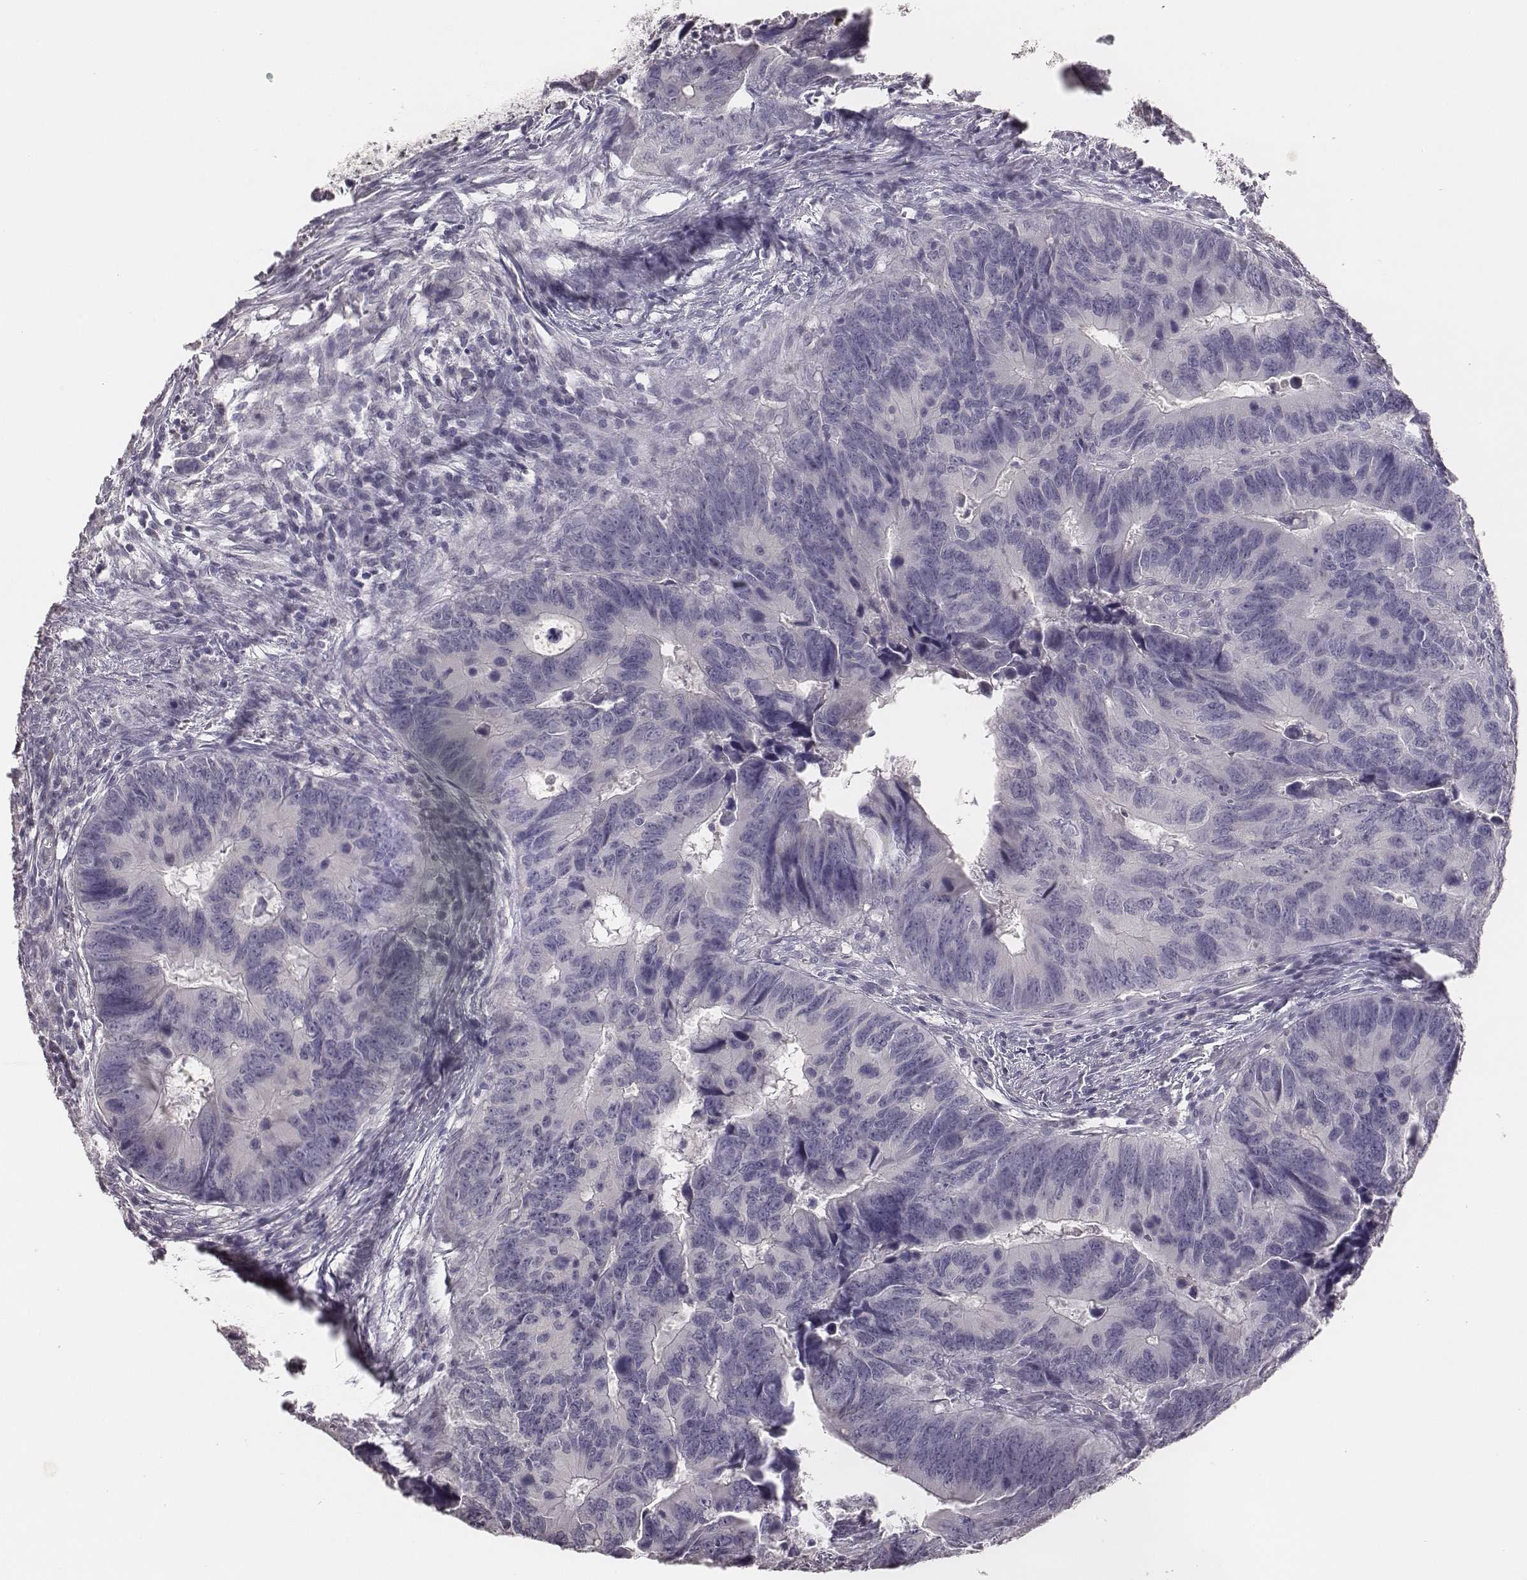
{"staining": {"intensity": "negative", "quantity": "none", "location": "none"}, "tissue": "colorectal cancer", "cell_type": "Tumor cells", "image_type": "cancer", "snomed": [{"axis": "morphology", "description": "Adenocarcinoma, NOS"}, {"axis": "topography", "description": "Colon"}], "caption": "DAB (3,3'-diaminobenzidine) immunohistochemical staining of human colorectal adenocarcinoma reveals no significant positivity in tumor cells. (Immunohistochemistry (ihc), brightfield microscopy, high magnification).", "gene": "MYH6", "patient": {"sex": "female", "age": 82}}